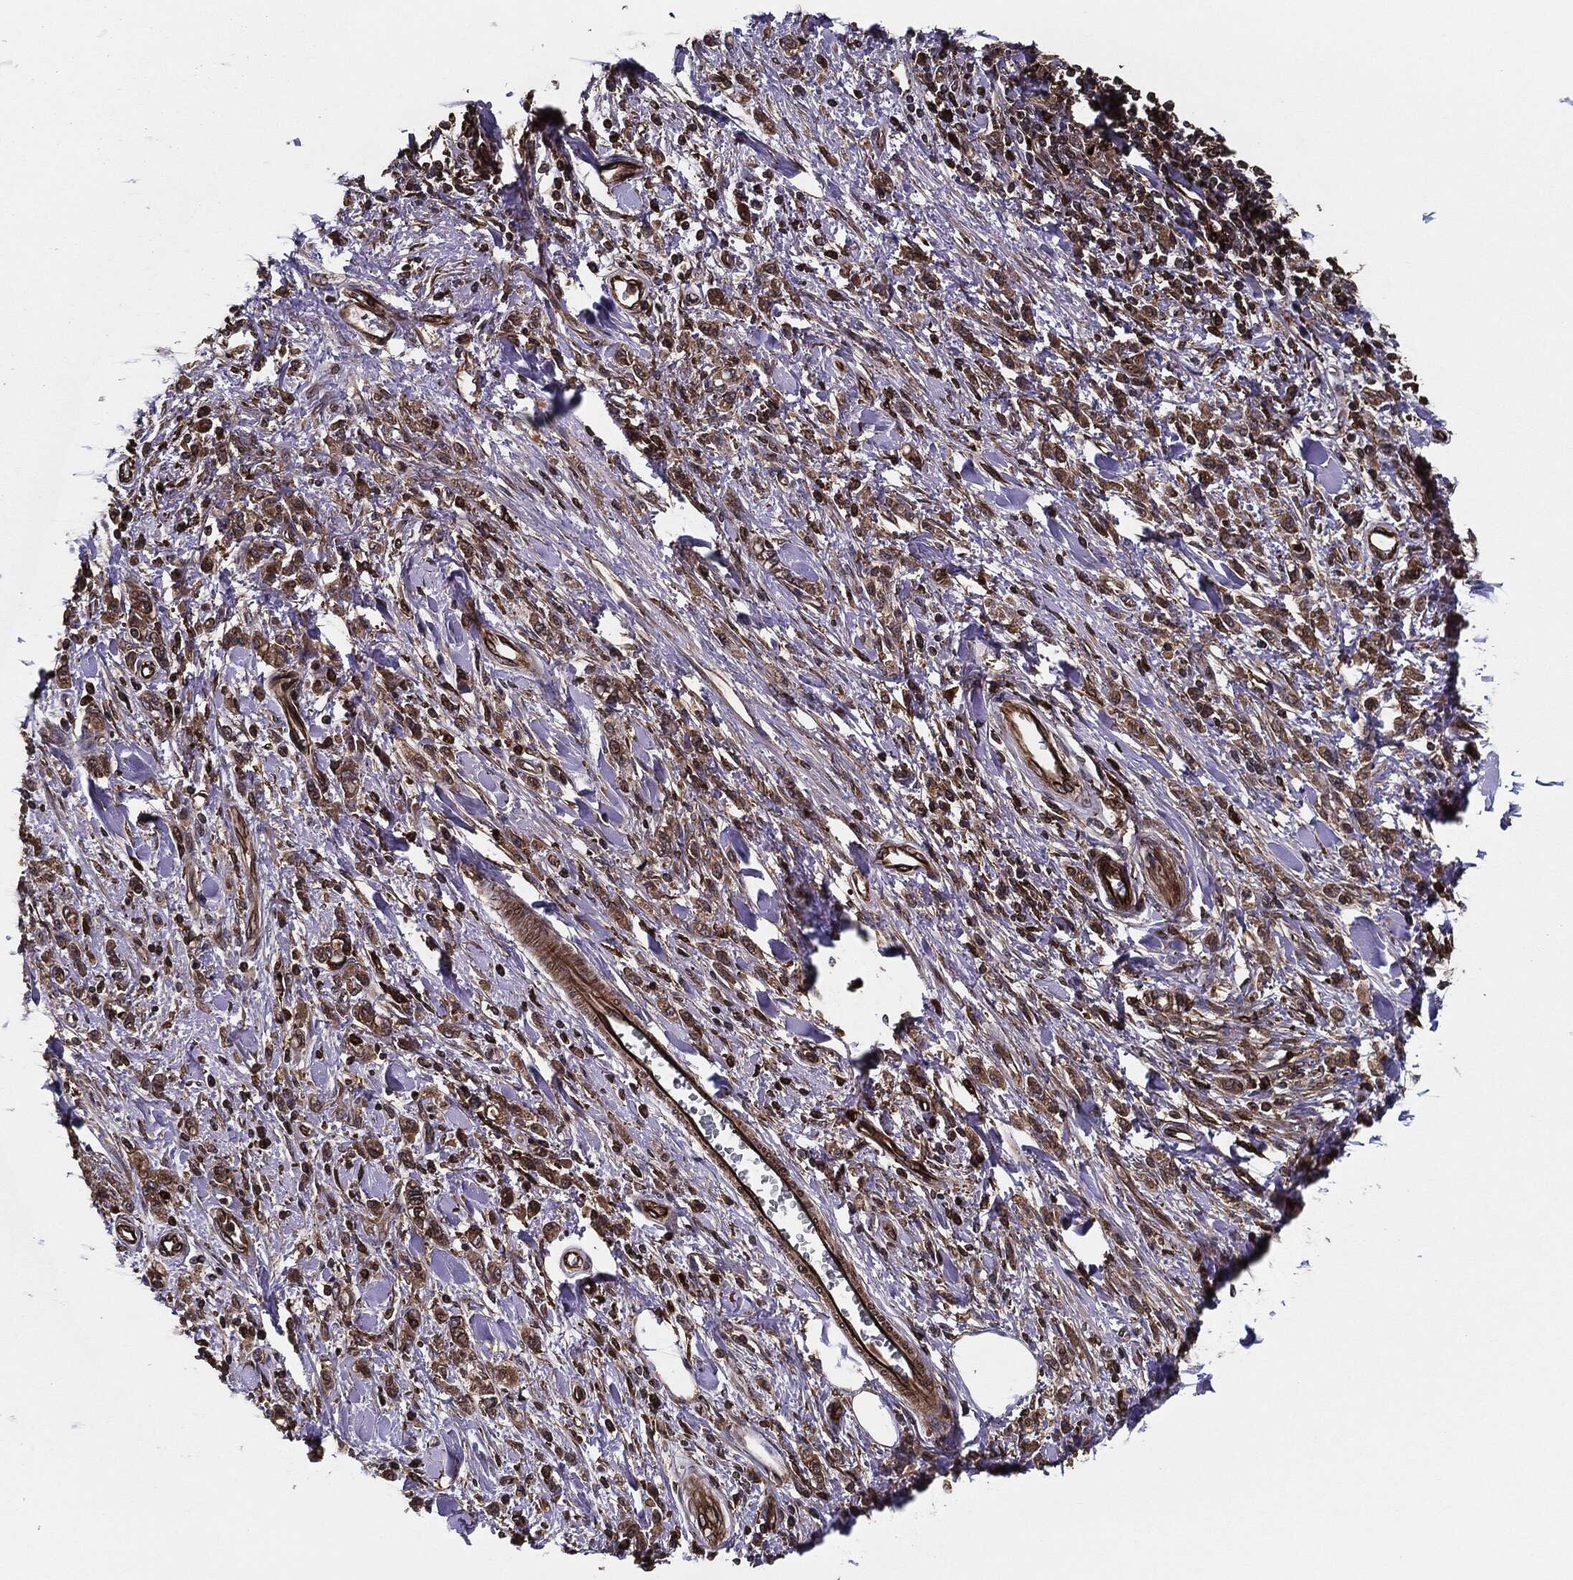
{"staining": {"intensity": "moderate", "quantity": ">75%", "location": "cytoplasmic/membranous"}, "tissue": "stomach cancer", "cell_type": "Tumor cells", "image_type": "cancer", "snomed": [{"axis": "morphology", "description": "Adenocarcinoma, NOS"}, {"axis": "topography", "description": "Stomach"}], "caption": "A brown stain labels moderate cytoplasmic/membranous staining of a protein in human stomach cancer tumor cells.", "gene": "RAP1GDS1", "patient": {"sex": "male", "age": 77}}